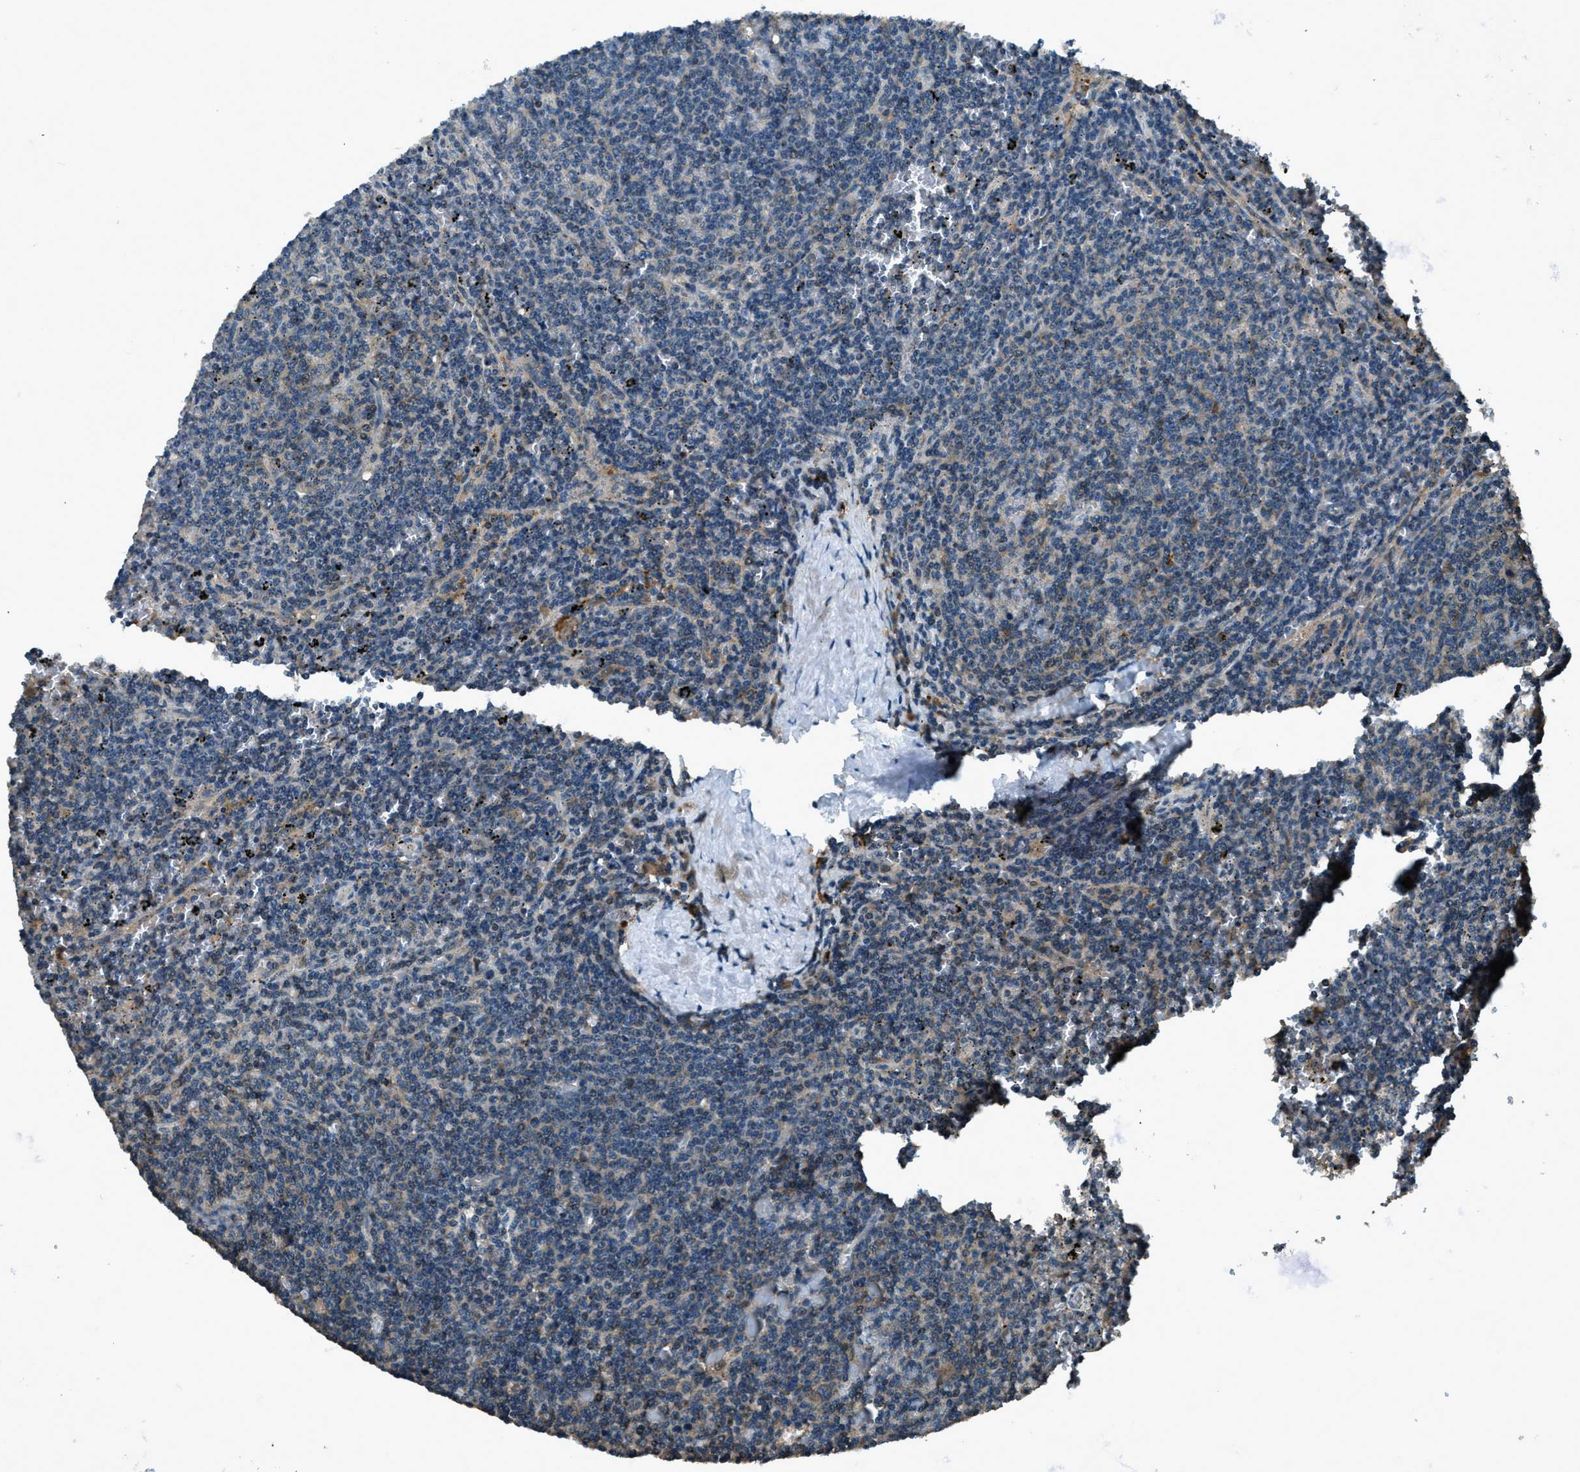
{"staining": {"intensity": "weak", "quantity": "<25%", "location": "cytoplasmic/membranous"}, "tissue": "lymphoma", "cell_type": "Tumor cells", "image_type": "cancer", "snomed": [{"axis": "morphology", "description": "Malignant lymphoma, non-Hodgkin's type, Low grade"}, {"axis": "topography", "description": "Spleen"}], "caption": "Immunohistochemical staining of human lymphoma demonstrates no significant staining in tumor cells.", "gene": "TRIM4", "patient": {"sex": "female", "age": 50}}